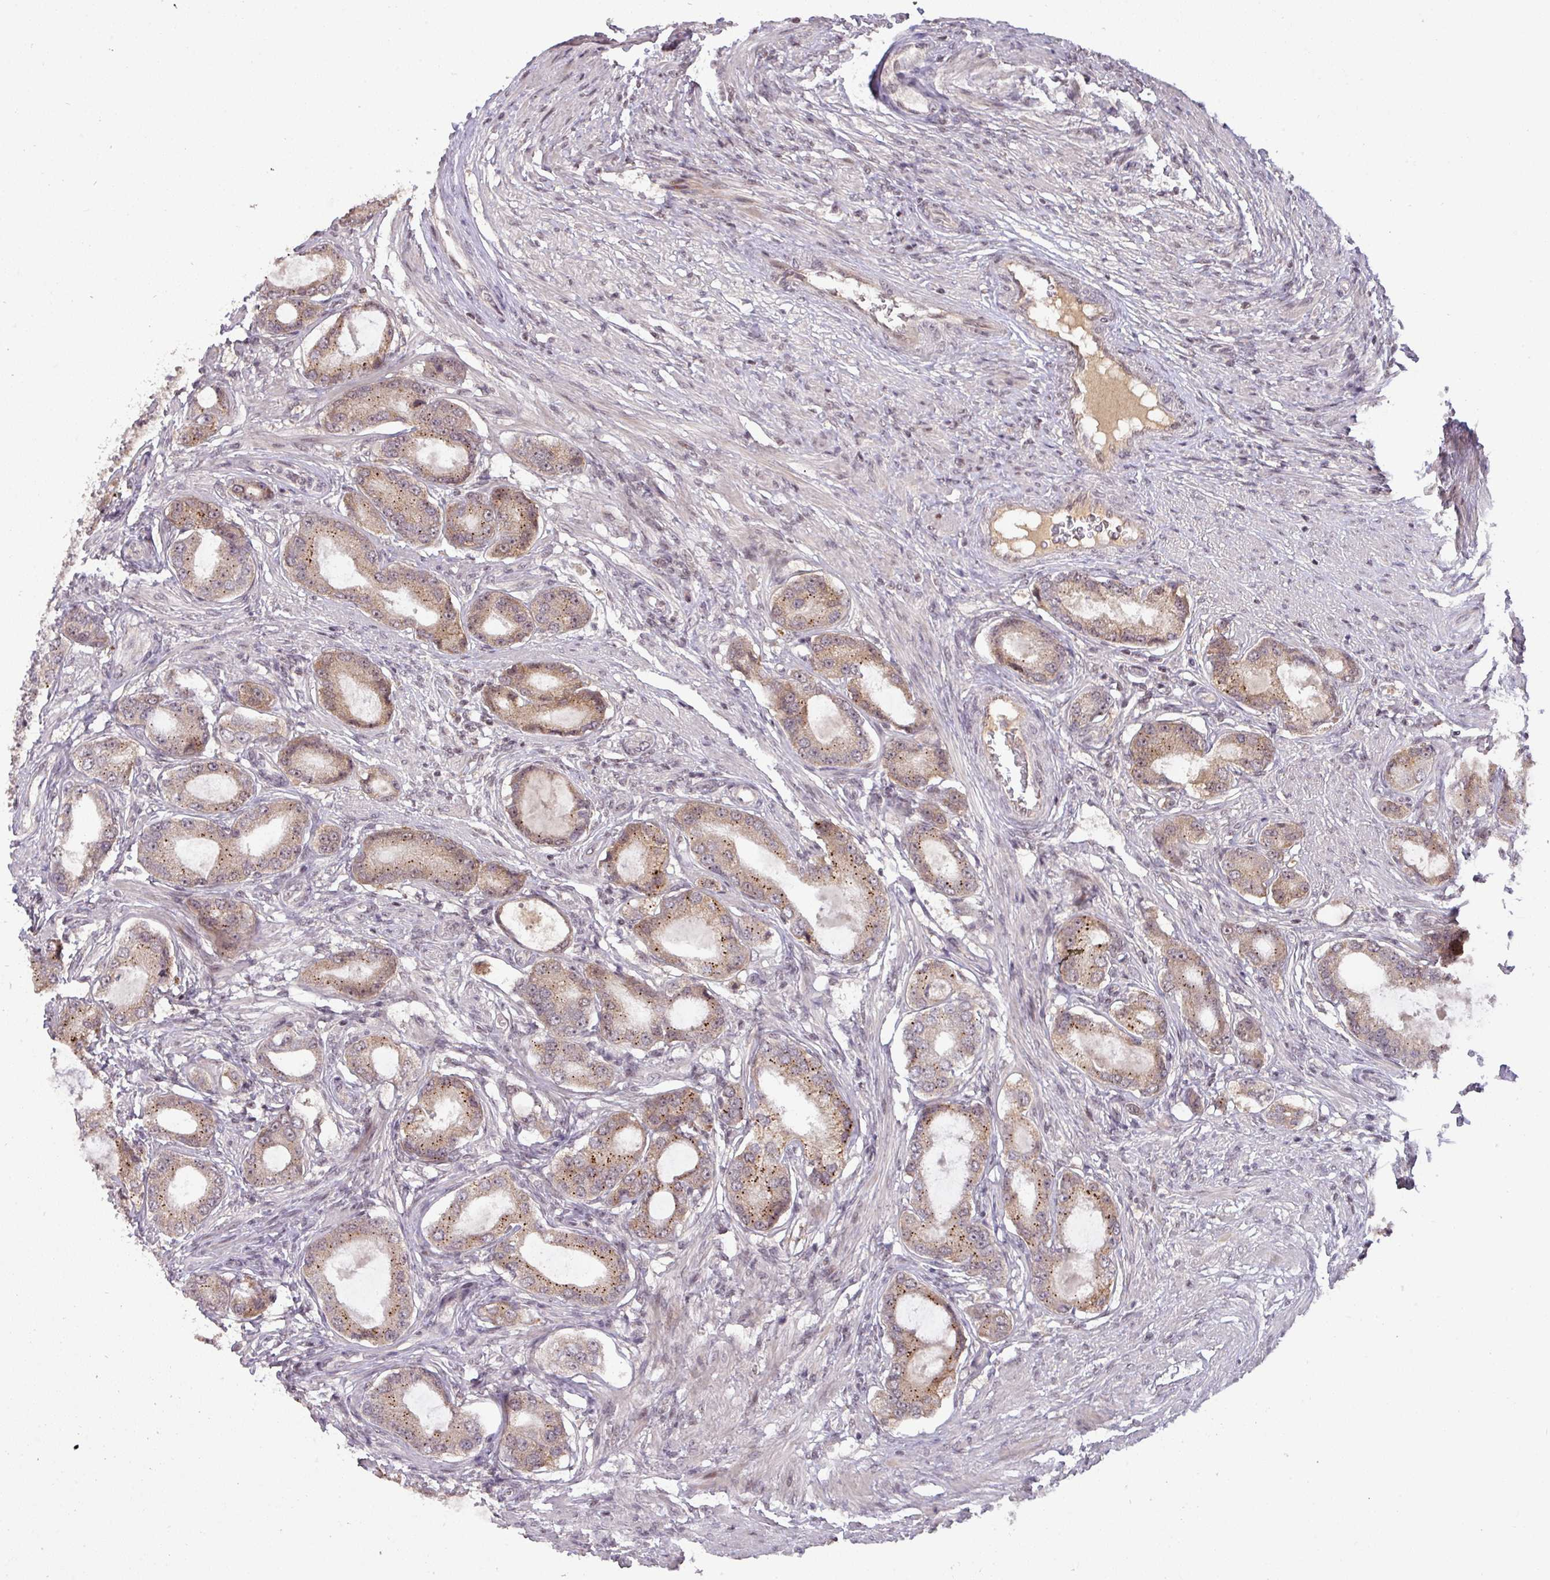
{"staining": {"intensity": "moderate", "quantity": ">75%", "location": "cytoplasmic/membranous"}, "tissue": "prostate cancer", "cell_type": "Tumor cells", "image_type": "cancer", "snomed": [{"axis": "morphology", "description": "Adenocarcinoma, High grade"}, {"axis": "topography", "description": "Prostate"}], "caption": "Protein analysis of prostate cancer tissue exhibits moderate cytoplasmic/membranous positivity in approximately >75% of tumor cells.", "gene": "ZBTB14", "patient": {"sex": "male", "age": 69}}